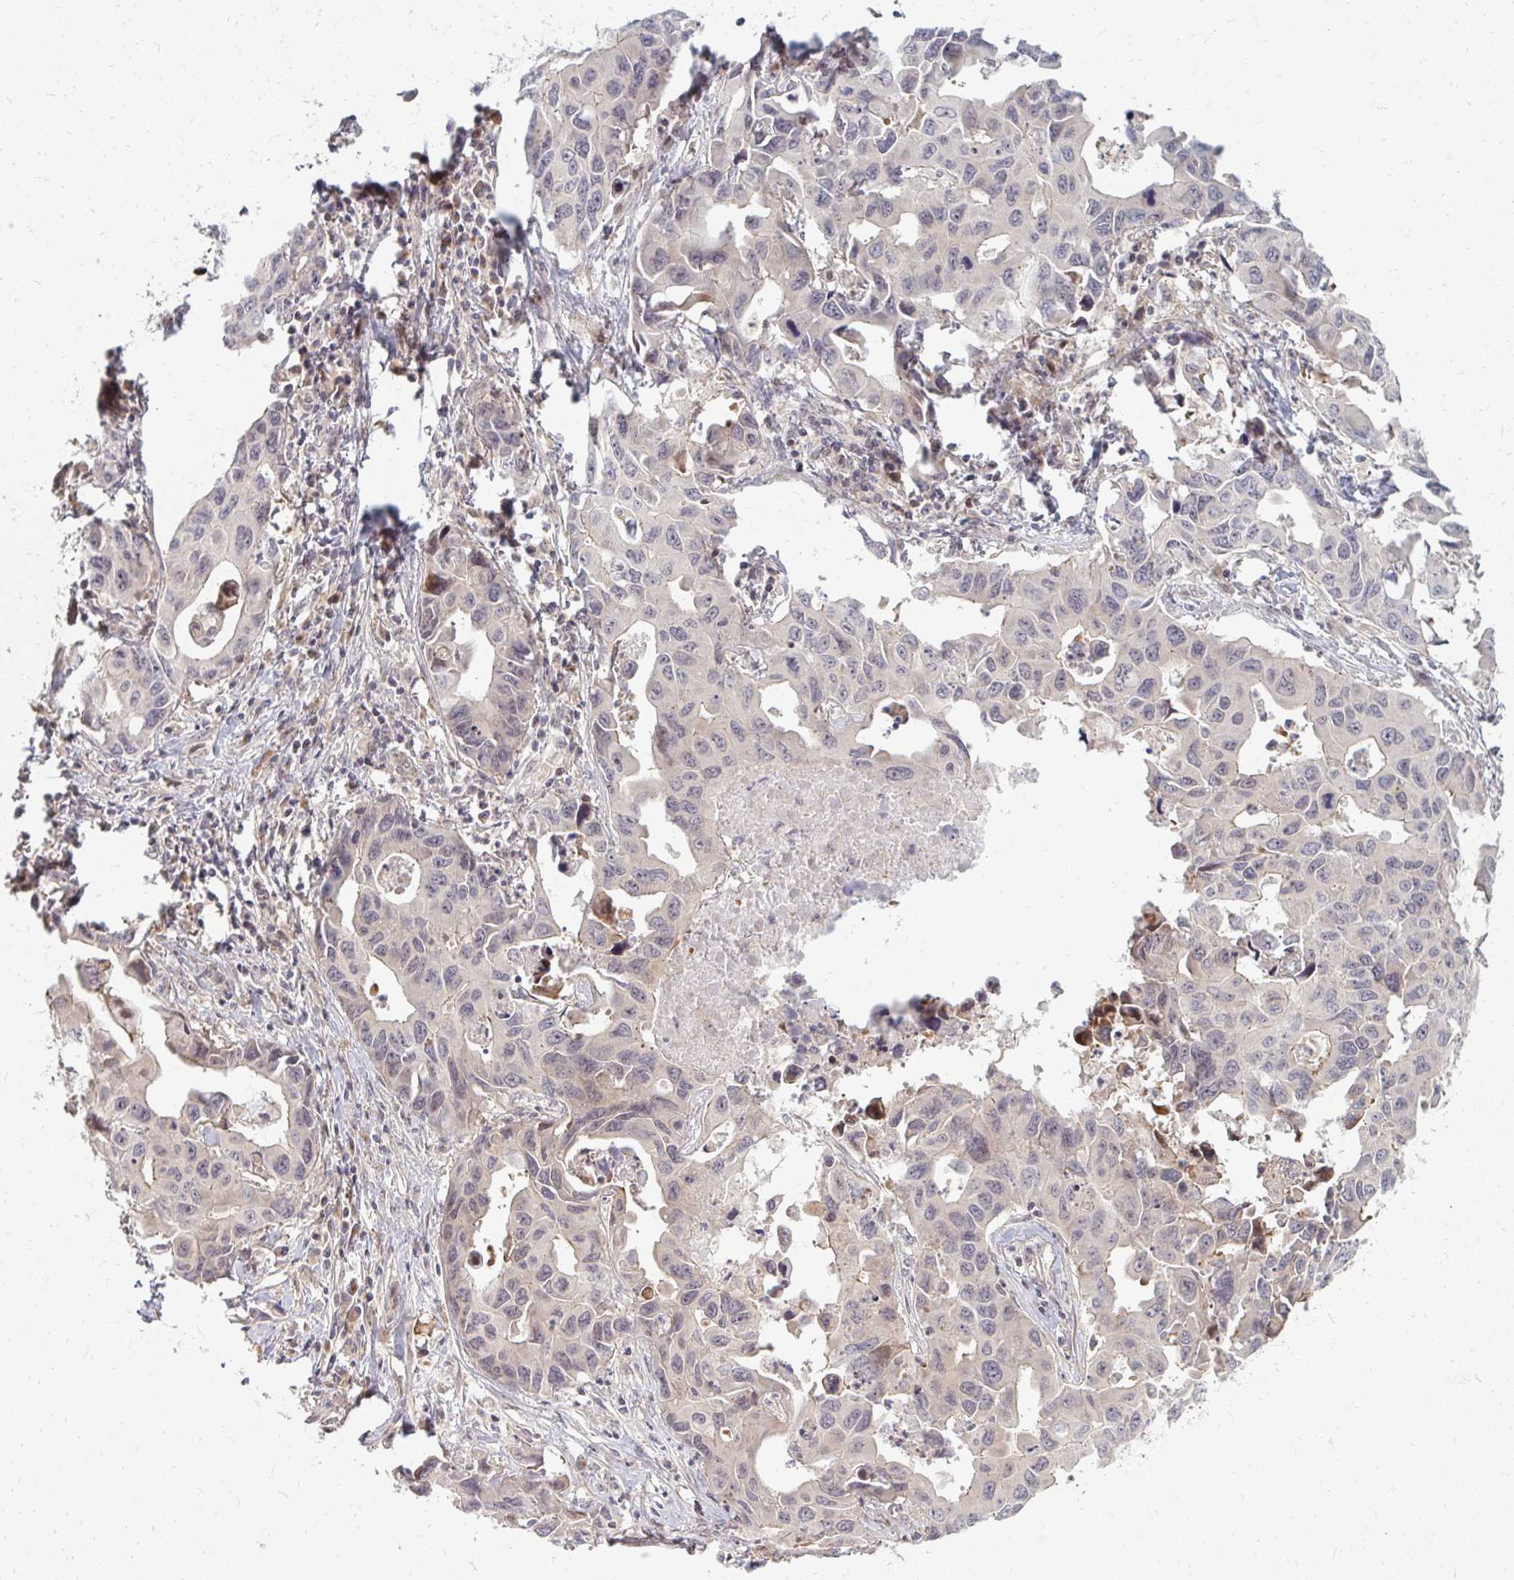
{"staining": {"intensity": "negative", "quantity": "none", "location": "none"}, "tissue": "lung cancer", "cell_type": "Tumor cells", "image_type": "cancer", "snomed": [{"axis": "morphology", "description": "Adenocarcinoma, NOS"}, {"axis": "topography", "description": "Lung"}], "caption": "An immunohistochemistry (IHC) image of lung cancer (adenocarcinoma) is shown. There is no staining in tumor cells of lung cancer (adenocarcinoma). (Immunohistochemistry, brightfield microscopy, high magnification).", "gene": "ZNF285", "patient": {"sex": "male", "age": 64}}